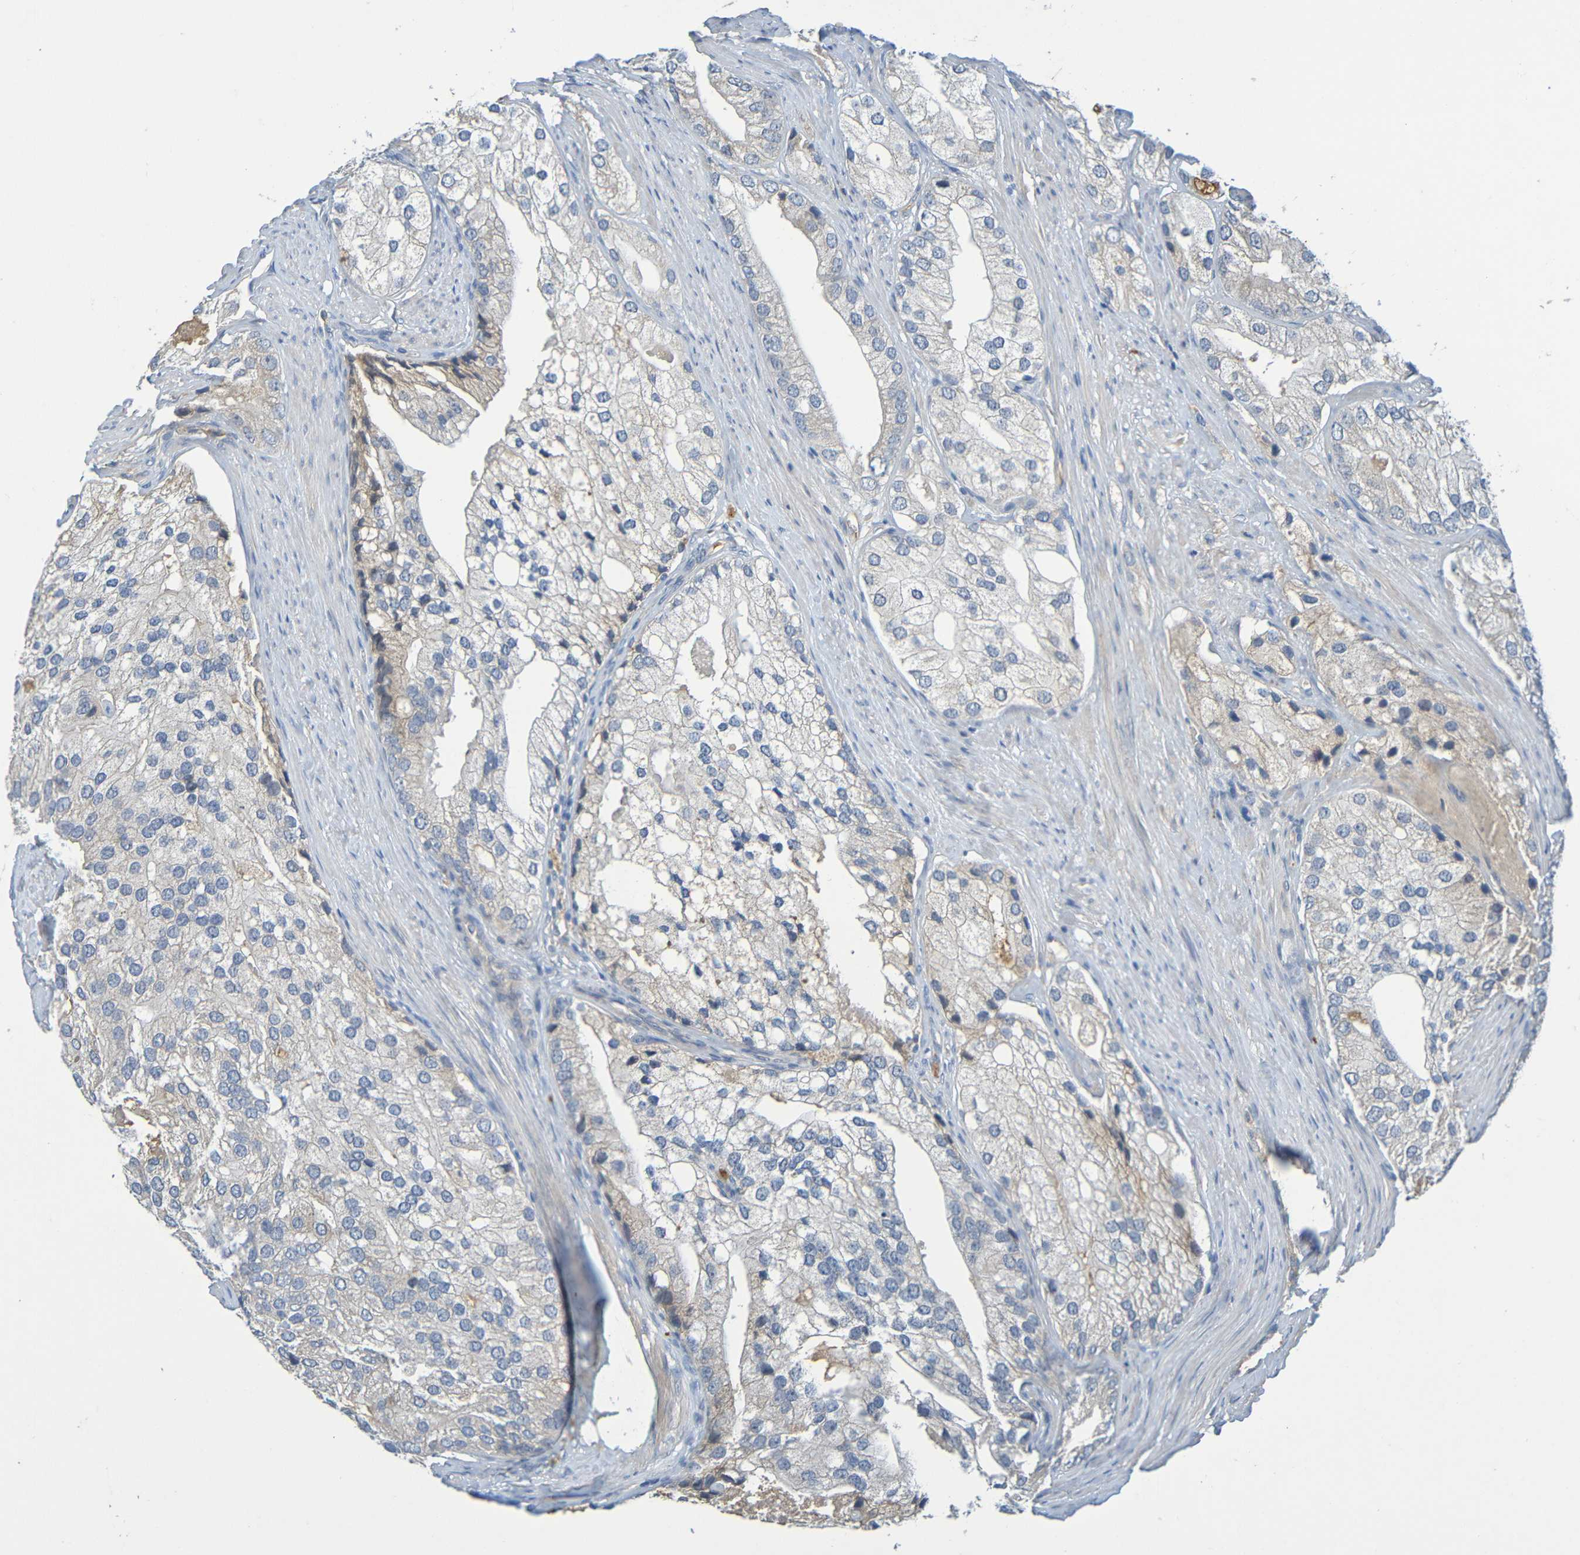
{"staining": {"intensity": "negative", "quantity": "none", "location": "none"}, "tissue": "prostate cancer", "cell_type": "Tumor cells", "image_type": "cancer", "snomed": [{"axis": "morphology", "description": "Adenocarcinoma, Low grade"}, {"axis": "topography", "description": "Prostate"}], "caption": "A high-resolution micrograph shows IHC staining of prostate cancer (low-grade adenocarcinoma), which shows no significant staining in tumor cells.", "gene": "C1QA", "patient": {"sex": "male", "age": 69}}